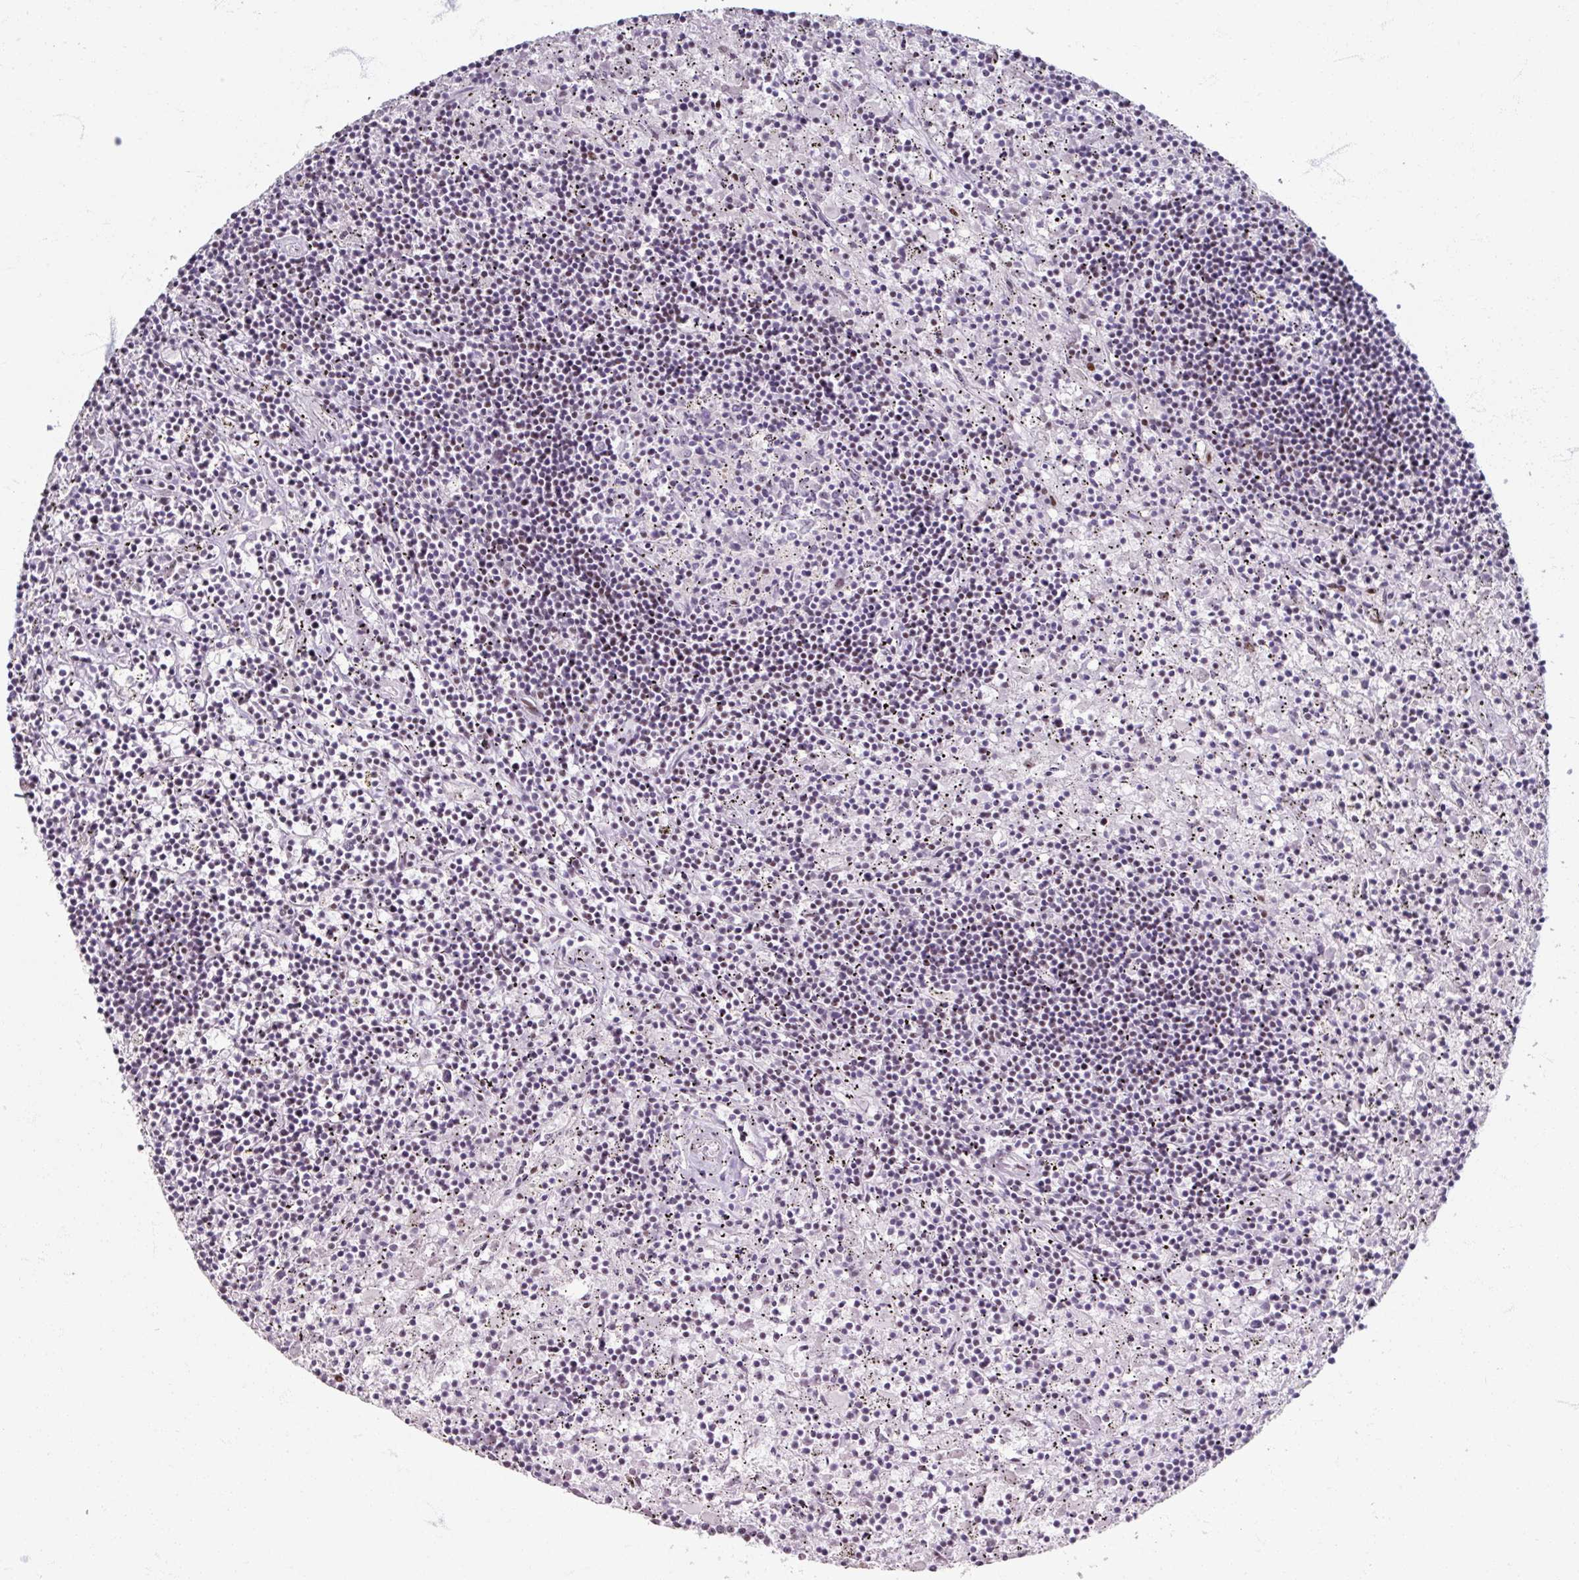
{"staining": {"intensity": "negative", "quantity": "none", "location": "none"}, "tissue": "lymphoma", "cell_type": "Tumor cells", "image_type": "cancer", "snomed": [{"axis": "morphology", "description": "Malignant lymphoma, non-Hodgkin's type, Low grade"}, {"axis": "topography", "description": "Spleen"}], "caption": "Tumor cells show no significant protein staining in low-grade malignant lymphoma, non-Hodgkin's type.", "gene": "ADAR", "patient": {"sex": "male", "age": 76}}